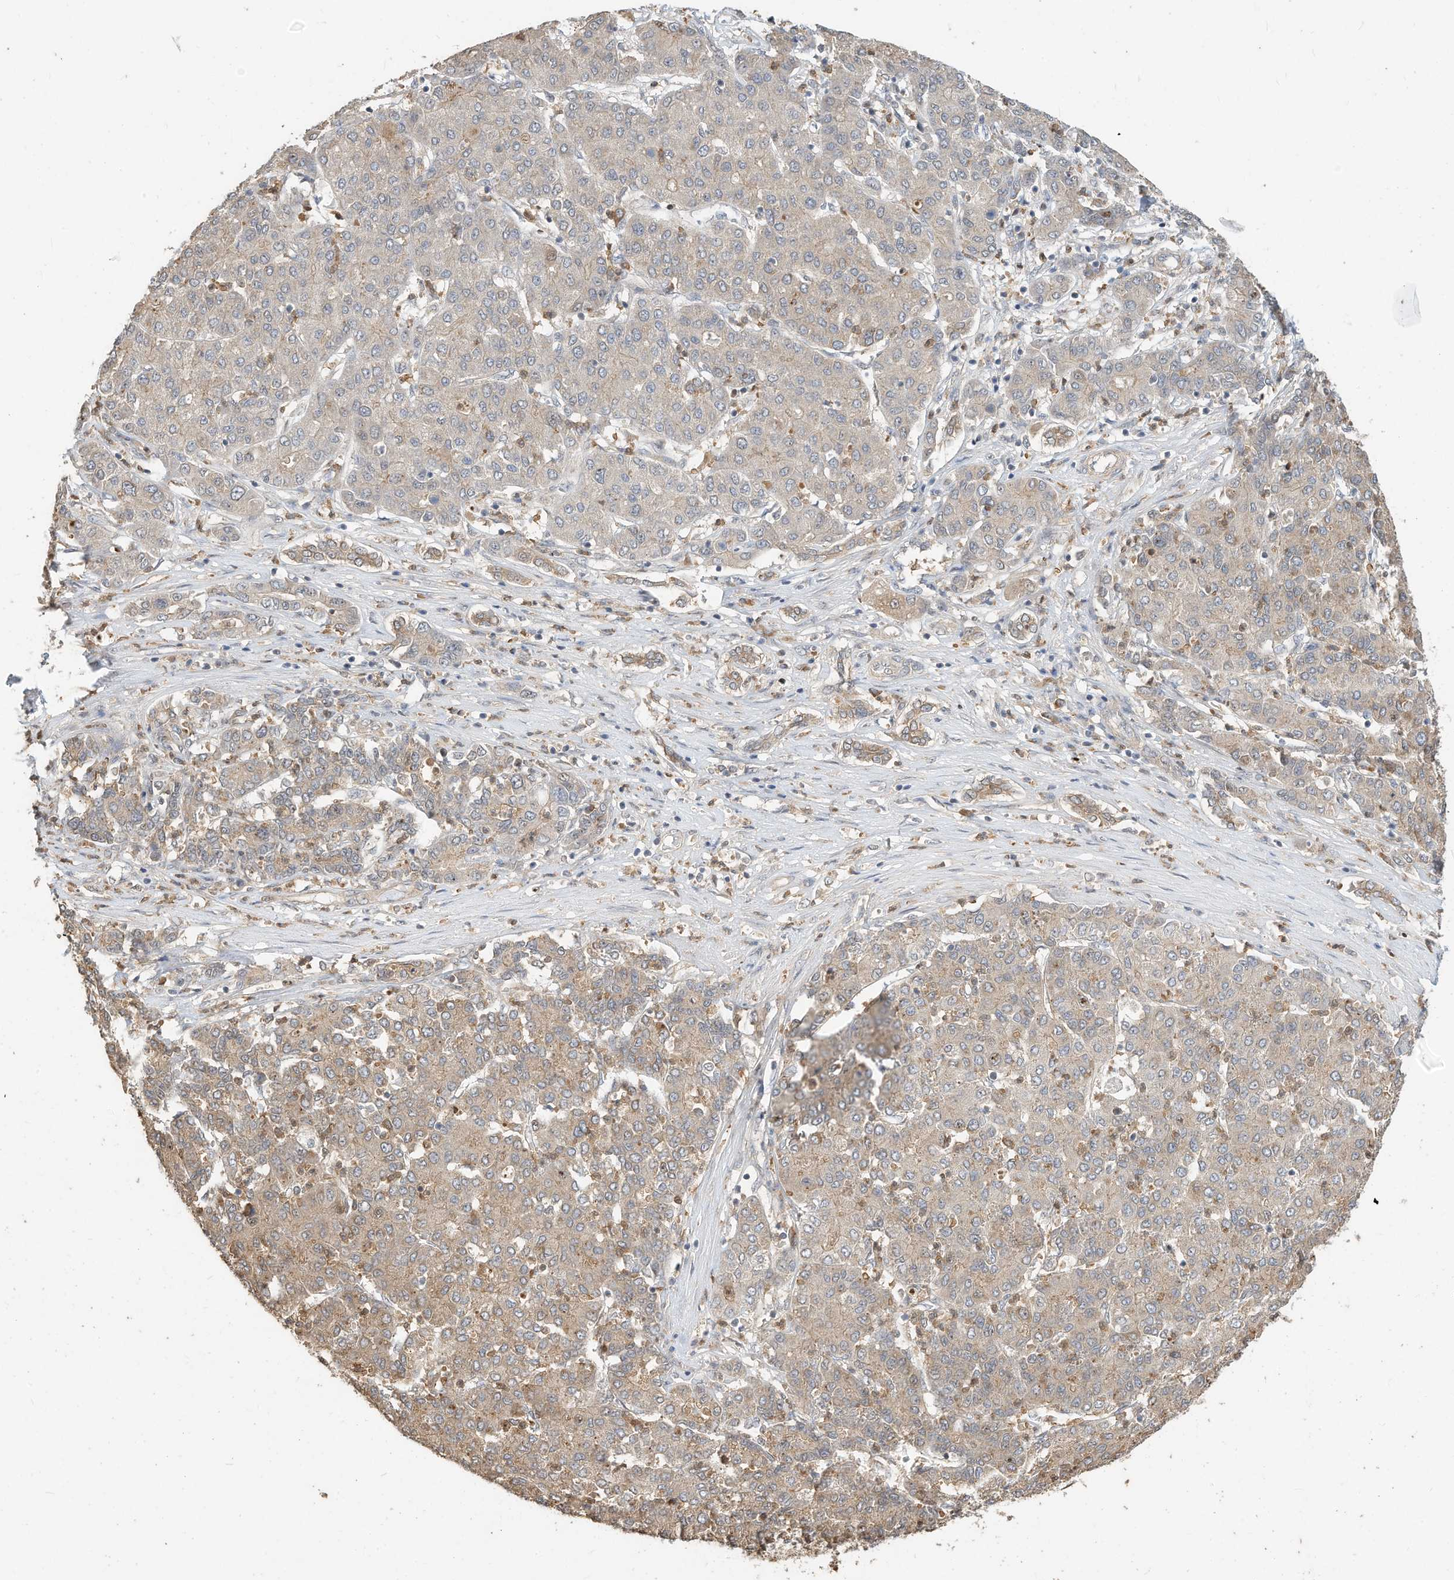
{"staining": {"intensity": "weak", "quantity": "25%-75%", "location": "cytoplasmic/membranous"}, "tissue": "liver cancer", "cell_type": "Tumor cells", "image_type": "cancer", "snomed": [{"axis": "morphology", "description": "Carcinoma, Hepatocellular, NOS"}, {"axis": "topography", "description": "Liver"}], "caption": "Brown immunohistochemical staining in liver cancer shows weak cytoplasmic/membranous staining in approximately 25%-75% of tumor cells.", "gene": "OFD1", "patient": {"sex": "male", "age": 65}}